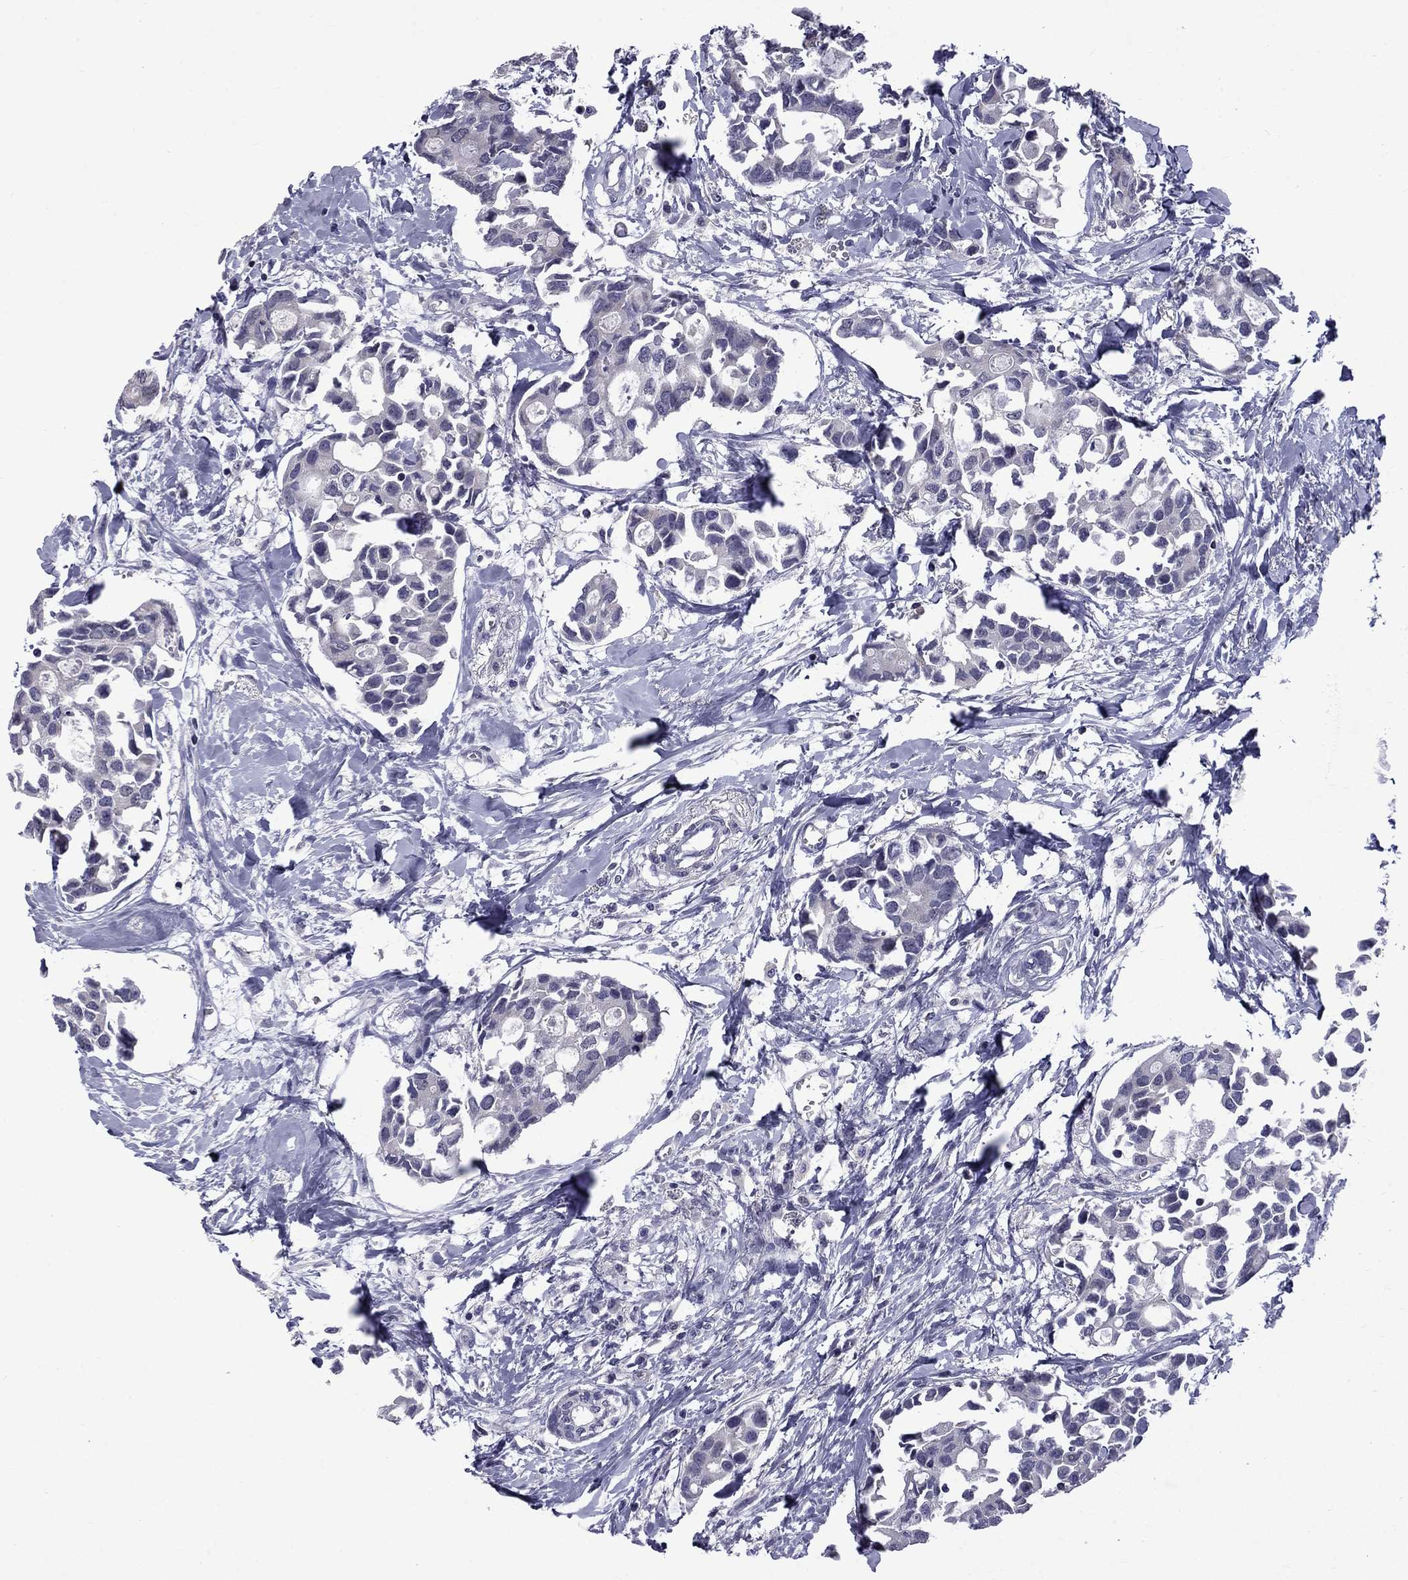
{"staining": {"intensity": "negative", "quantity": "none", "location": "none"}, "tissue": "breast cancer", "cell_type": "Tumor cells", "image_type": "cancer", "snomed": [{"axis": "morphology", "description": "Duct carcinoma"}, {"axis": "topography", "description": "Breast"}], "caption": "Infiltrating ductal carcinoma (breast) was stained to show a protein in brown. There is no significant expression in tumor cells.", "gene": "SNTA1", "patient": {"sex": "female", "age": 83}}